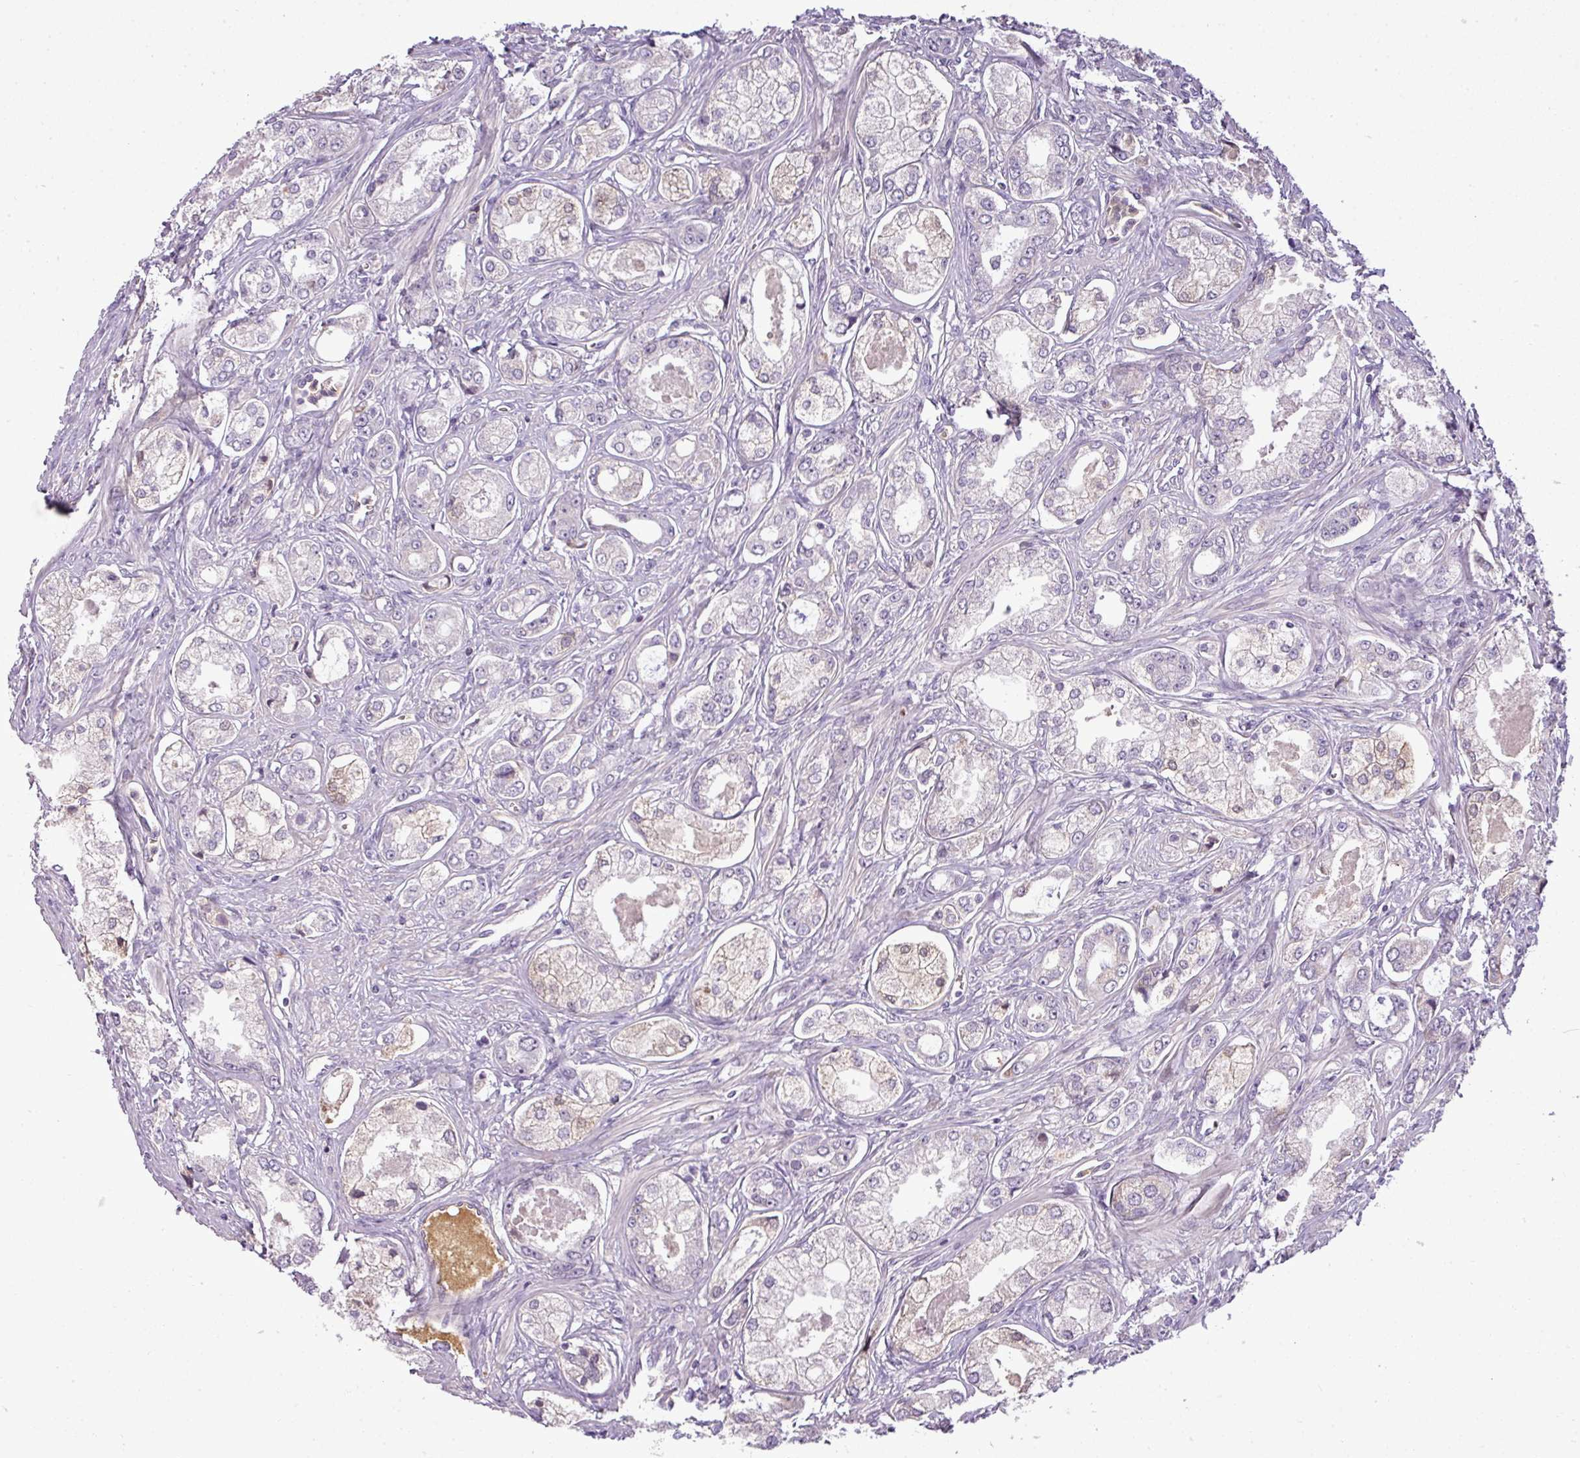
{"staining": {"intensity": "negative", "quantity": "none", "location": "none"}, "tissue": "prostate cancer", "cell_type": "Tumor cells", "image_type": "cancer", "snomed": [{"axis": "morphology", "description": "Adenocarcinoma, Low grade"}, {"axis": "topography", "description": "Prostate"}], "caption": "Adenocarcinoma (low-grade) (prostate) stained for a protein using IHC demonstrates no expression tumor cells.", "gene": "C4B", "patient": {"sex": "male", "age": 68}}